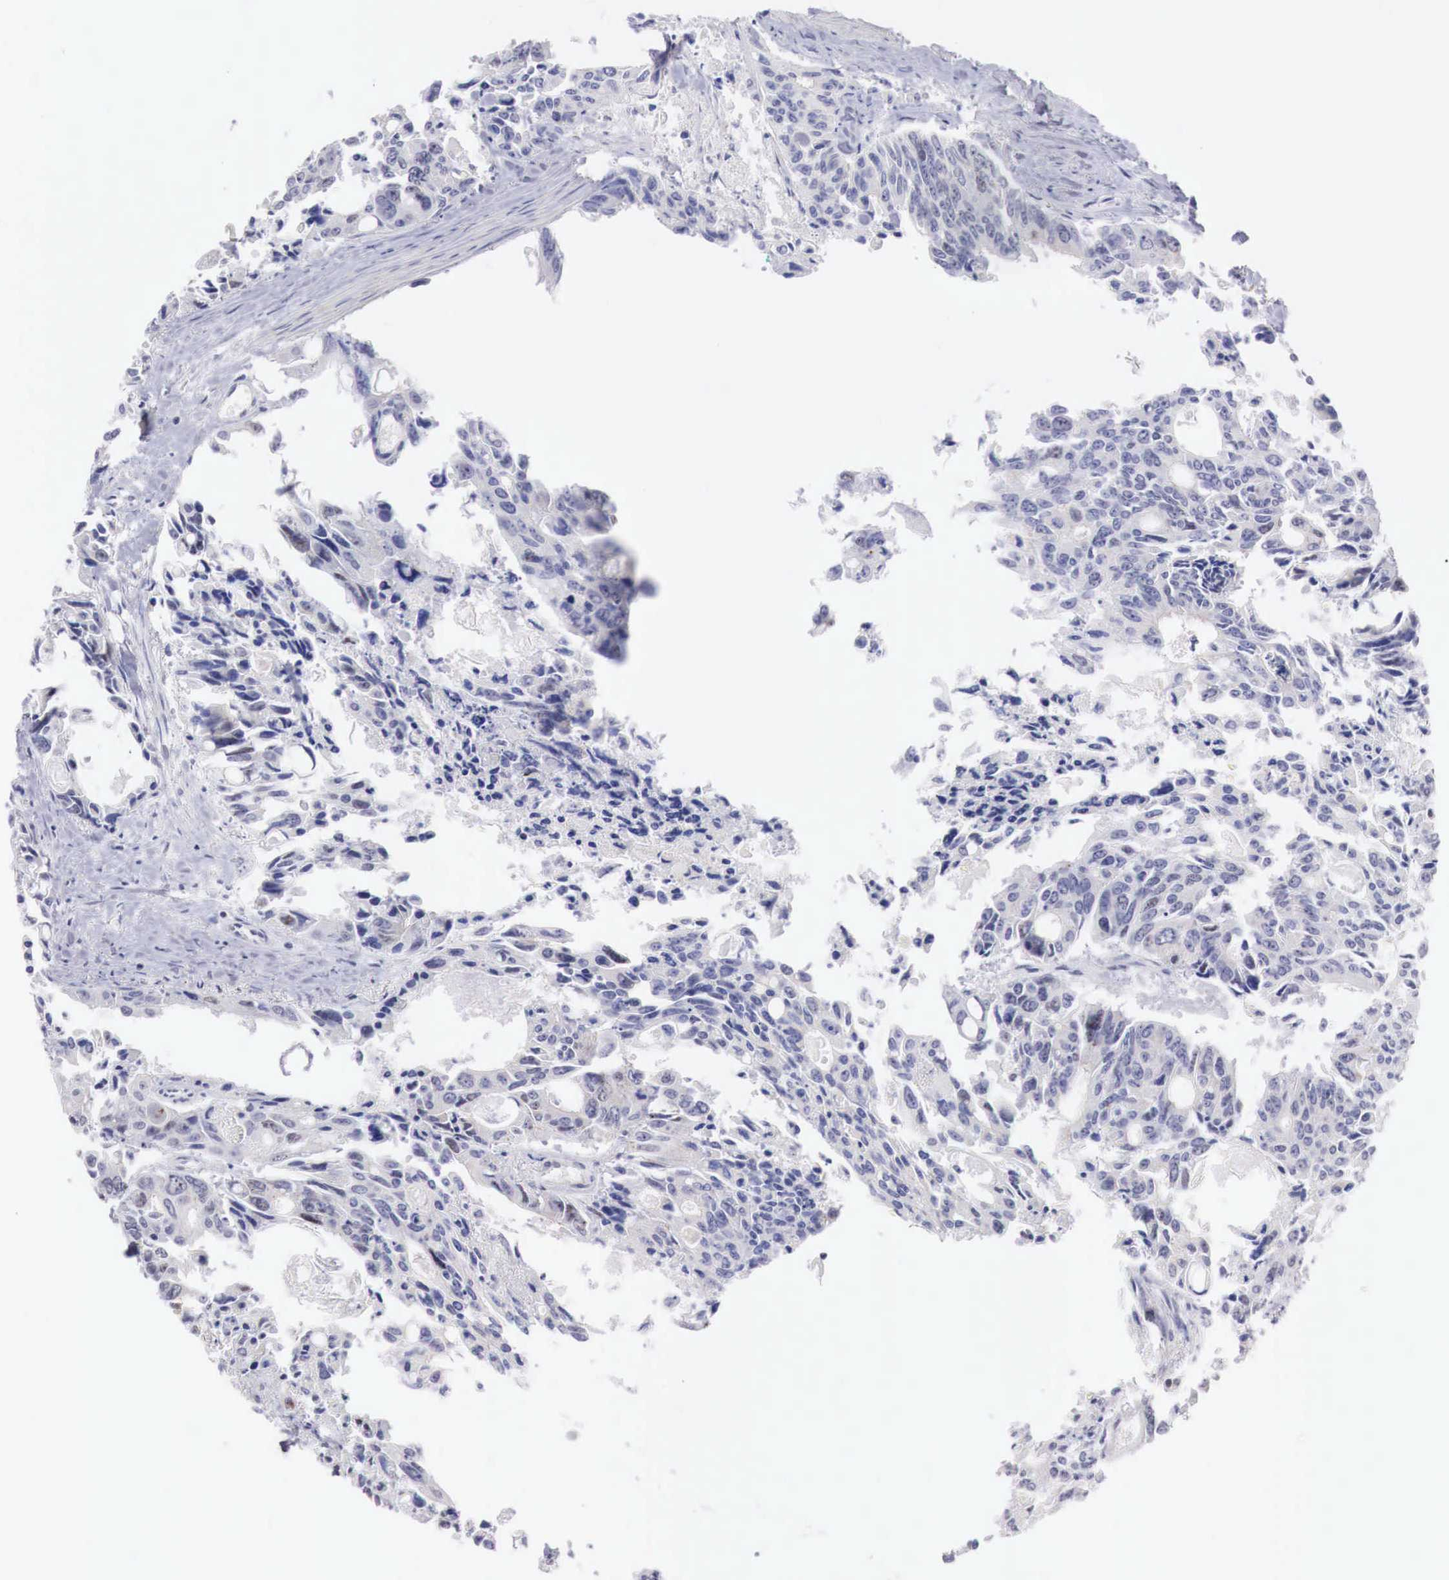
{"staining": {"intensity": "negative", "quantity": "none", "location": "none"}, "tissue": "colorectal cancer", "cell_type": "Tumor cells", "image_type": "cancer", "snomed": [{"axis": "morphology", "description": "Adenocarcinoma, NOS"}, {"axis": "topography", "description": "Rectum"}], "caption": "The IHC histopathology image has no significant positivity in tumor cells of colorectal cancer tissue.", "gene": "TRIM13", "patient": {"sex": "male", "age": 76}}